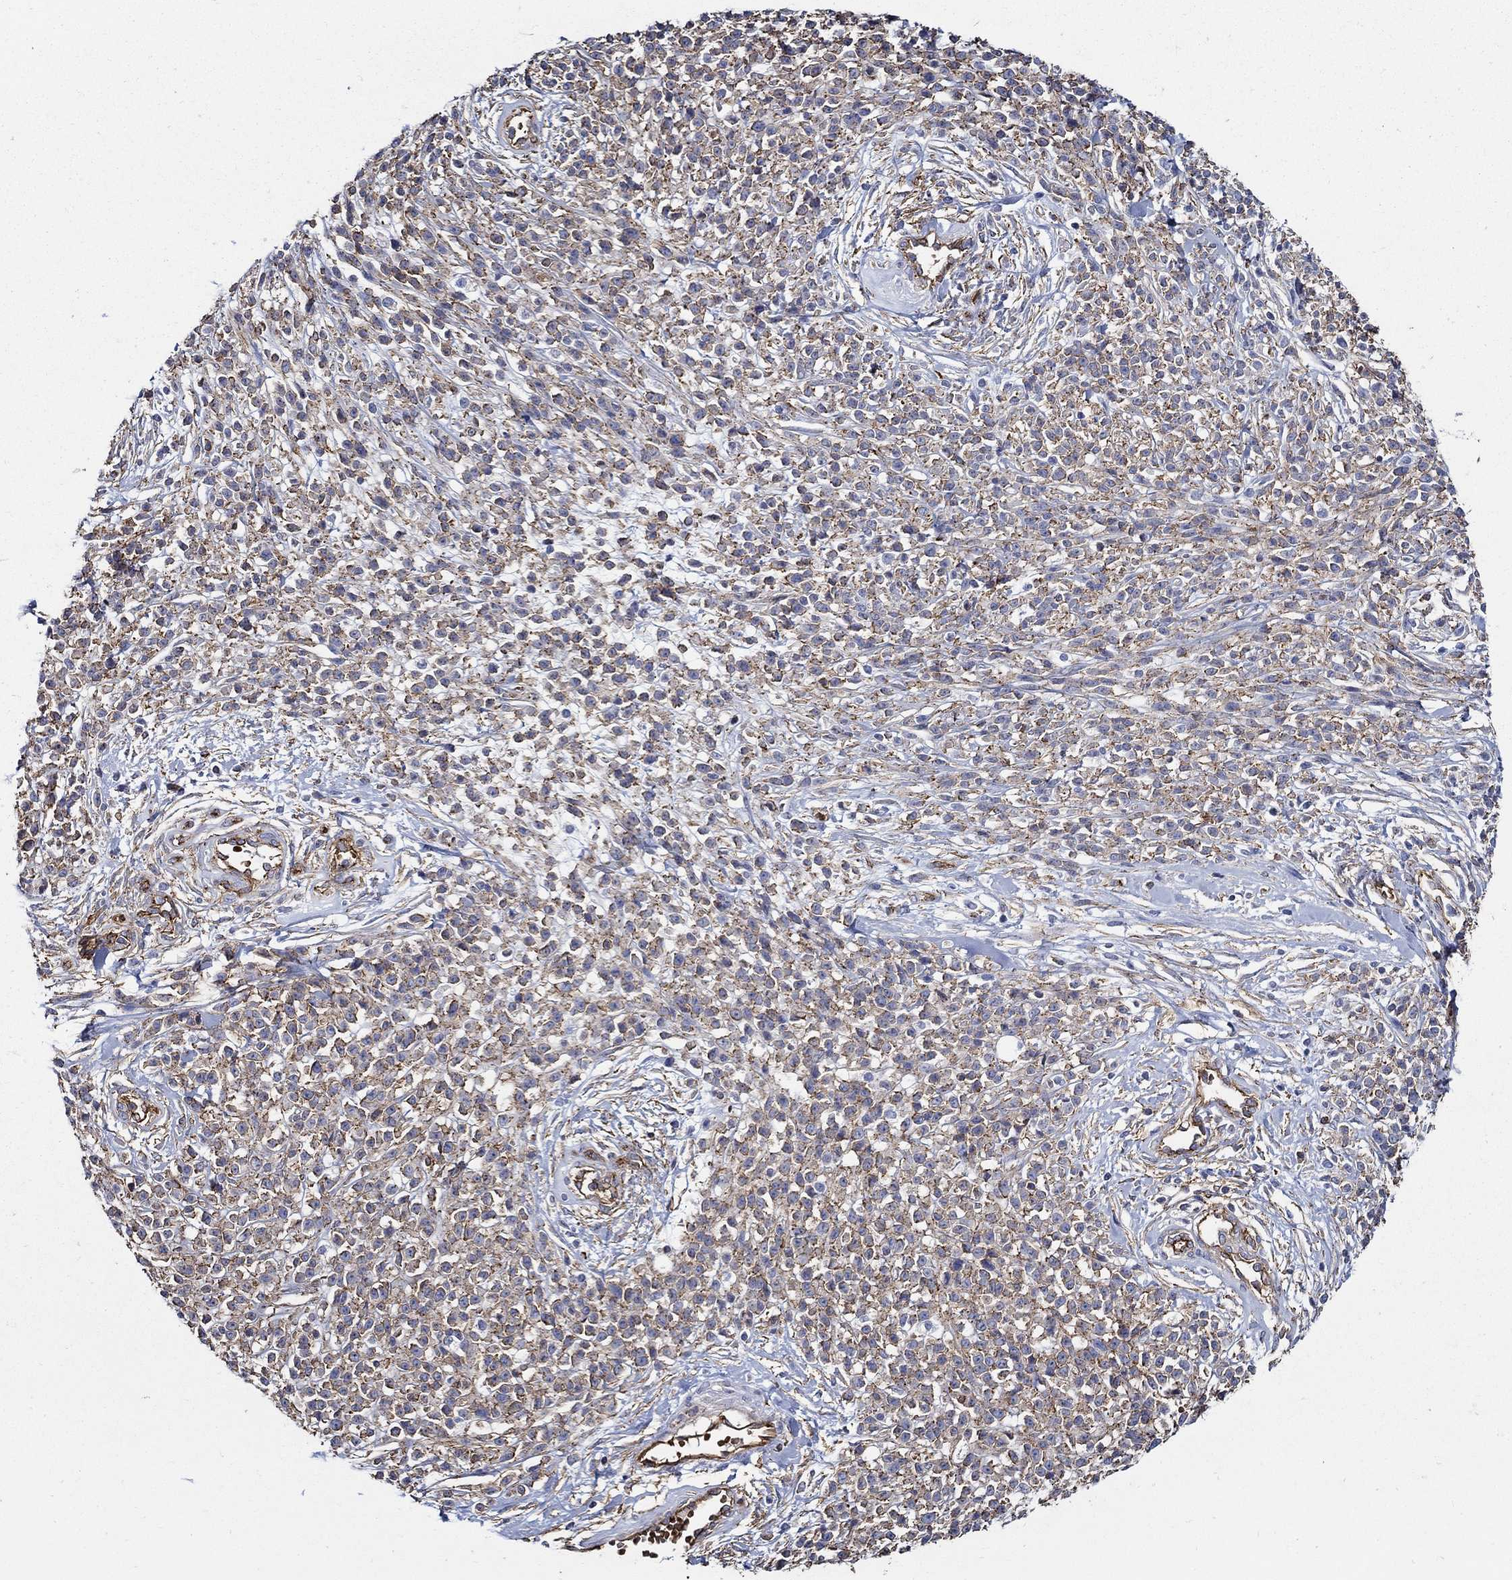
{"staining": {"intensity": "moderate", "quantity": ">75%", "location": "cytoplasmic/membranous"}, "tissue": "melanoma", "cell_type": "Tumor cells", "image_type": "cancer", "snomed": [{"axis": "morphology", "description": "Malignant melanoma, NOS"}, {"axis": "topography", "description": "Skin"}, {"axis": "topography", "description": "Skin of trunk"}], "caption": "Malignant melanoma tissue exhibits moderate cytoplasmic/membranous staining in about >75% of tumor cells", "gene": "APBB3", "patient": {"sex": "male", "age": 74}}